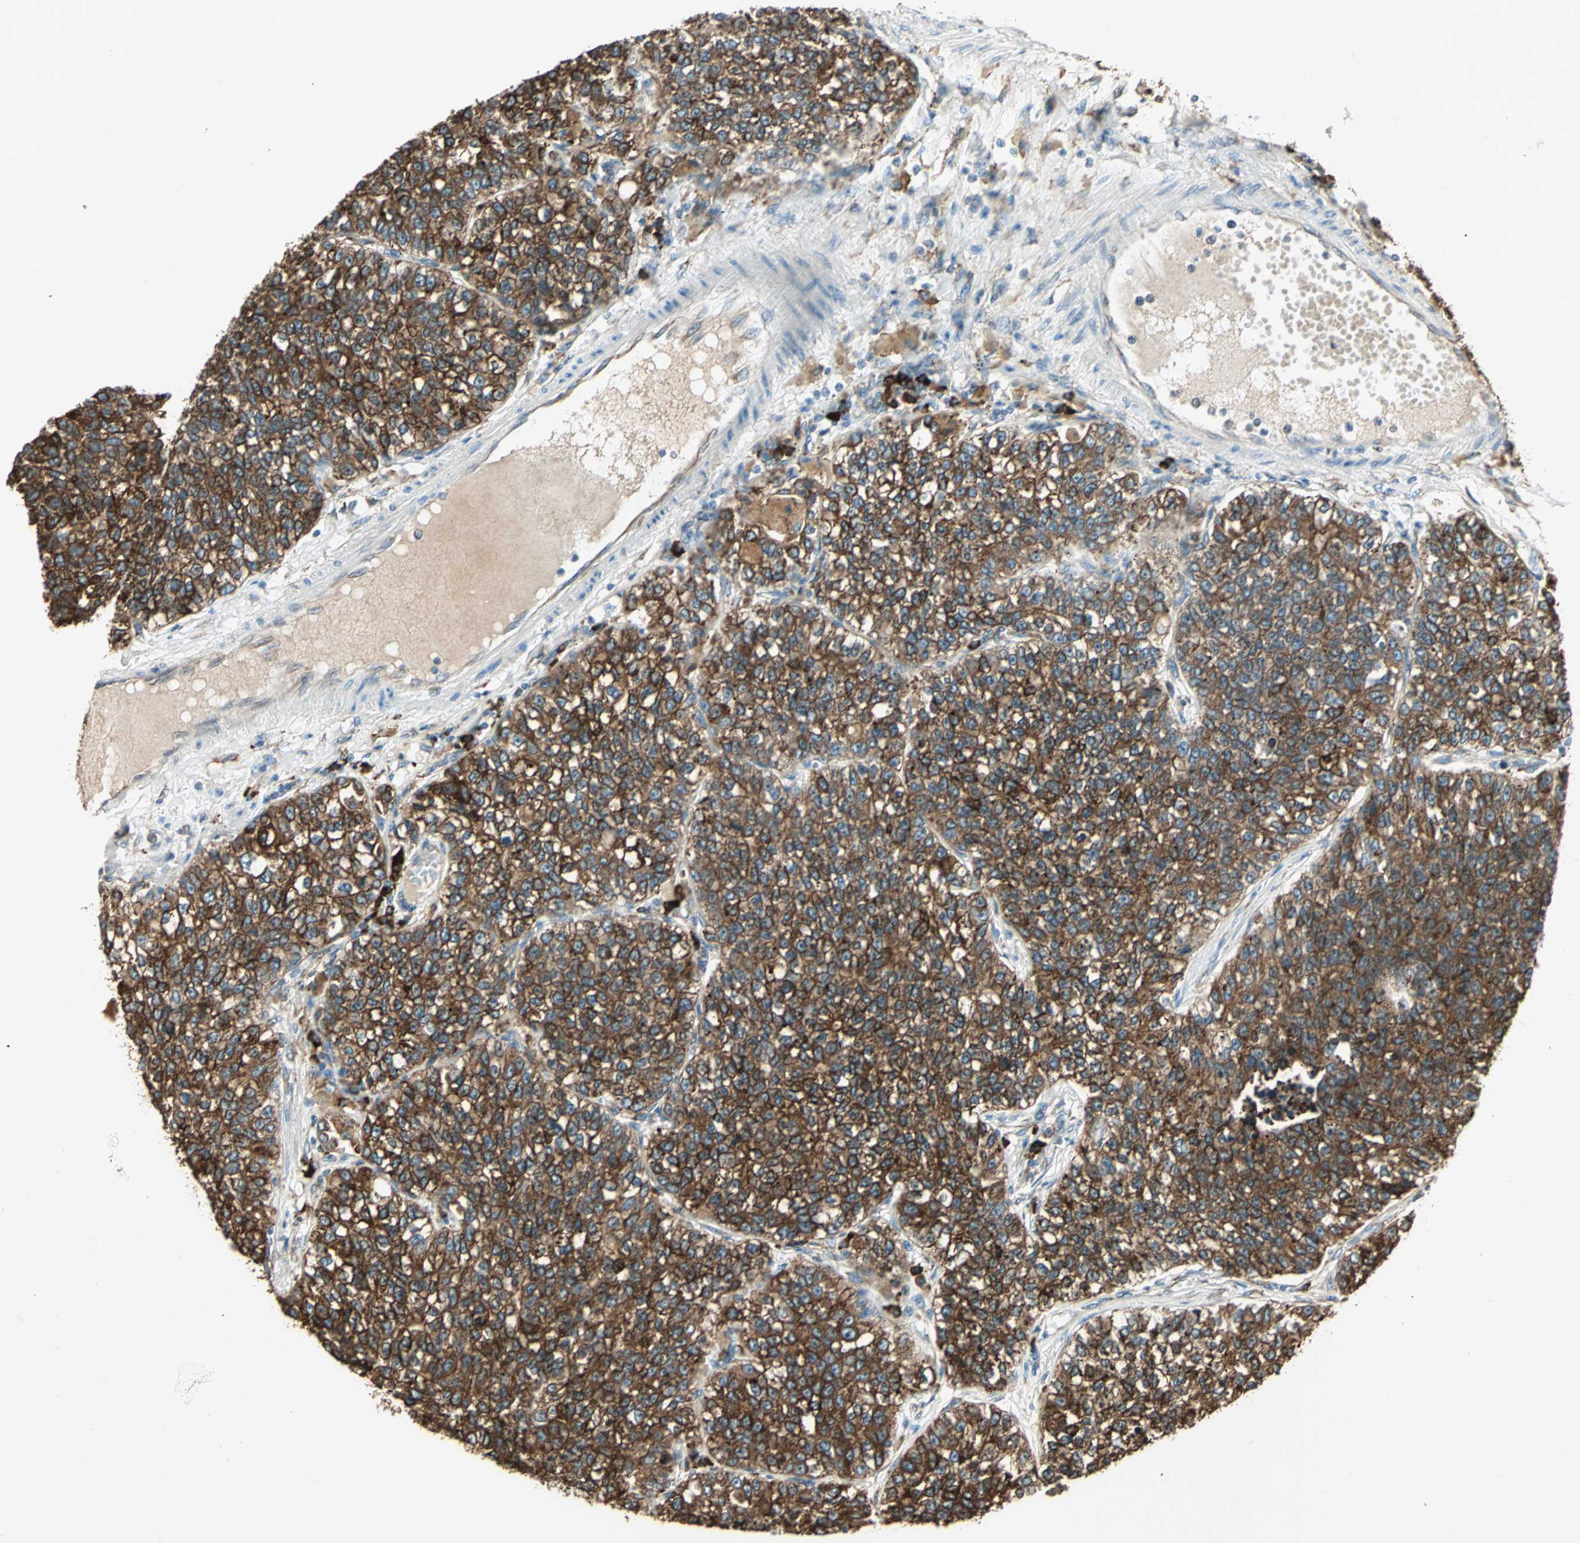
{"staining": {"intensity": "strong", "quantity": ">75%", "location": "cytoplasmic/membranous"}, "tissue": "lung cancer", "cell_type": "Tumor cells", "image_type": "cancer", "snomed": [{"axis": "morphology", "description": "Adenocarcinoma, NOS"}, {"axis": "topography", "description": "Lung"}], "caption": "DAB (3,3'-diaminobenzidine) immunohistochemical staining of lung cancer (adenocarcinoma) exhibits strong cytoplasmic/membranous protein positivity in about >75% of tumor cells.", "gene": "PDIA4", "patient": {"sex": "male", "age": 49}}